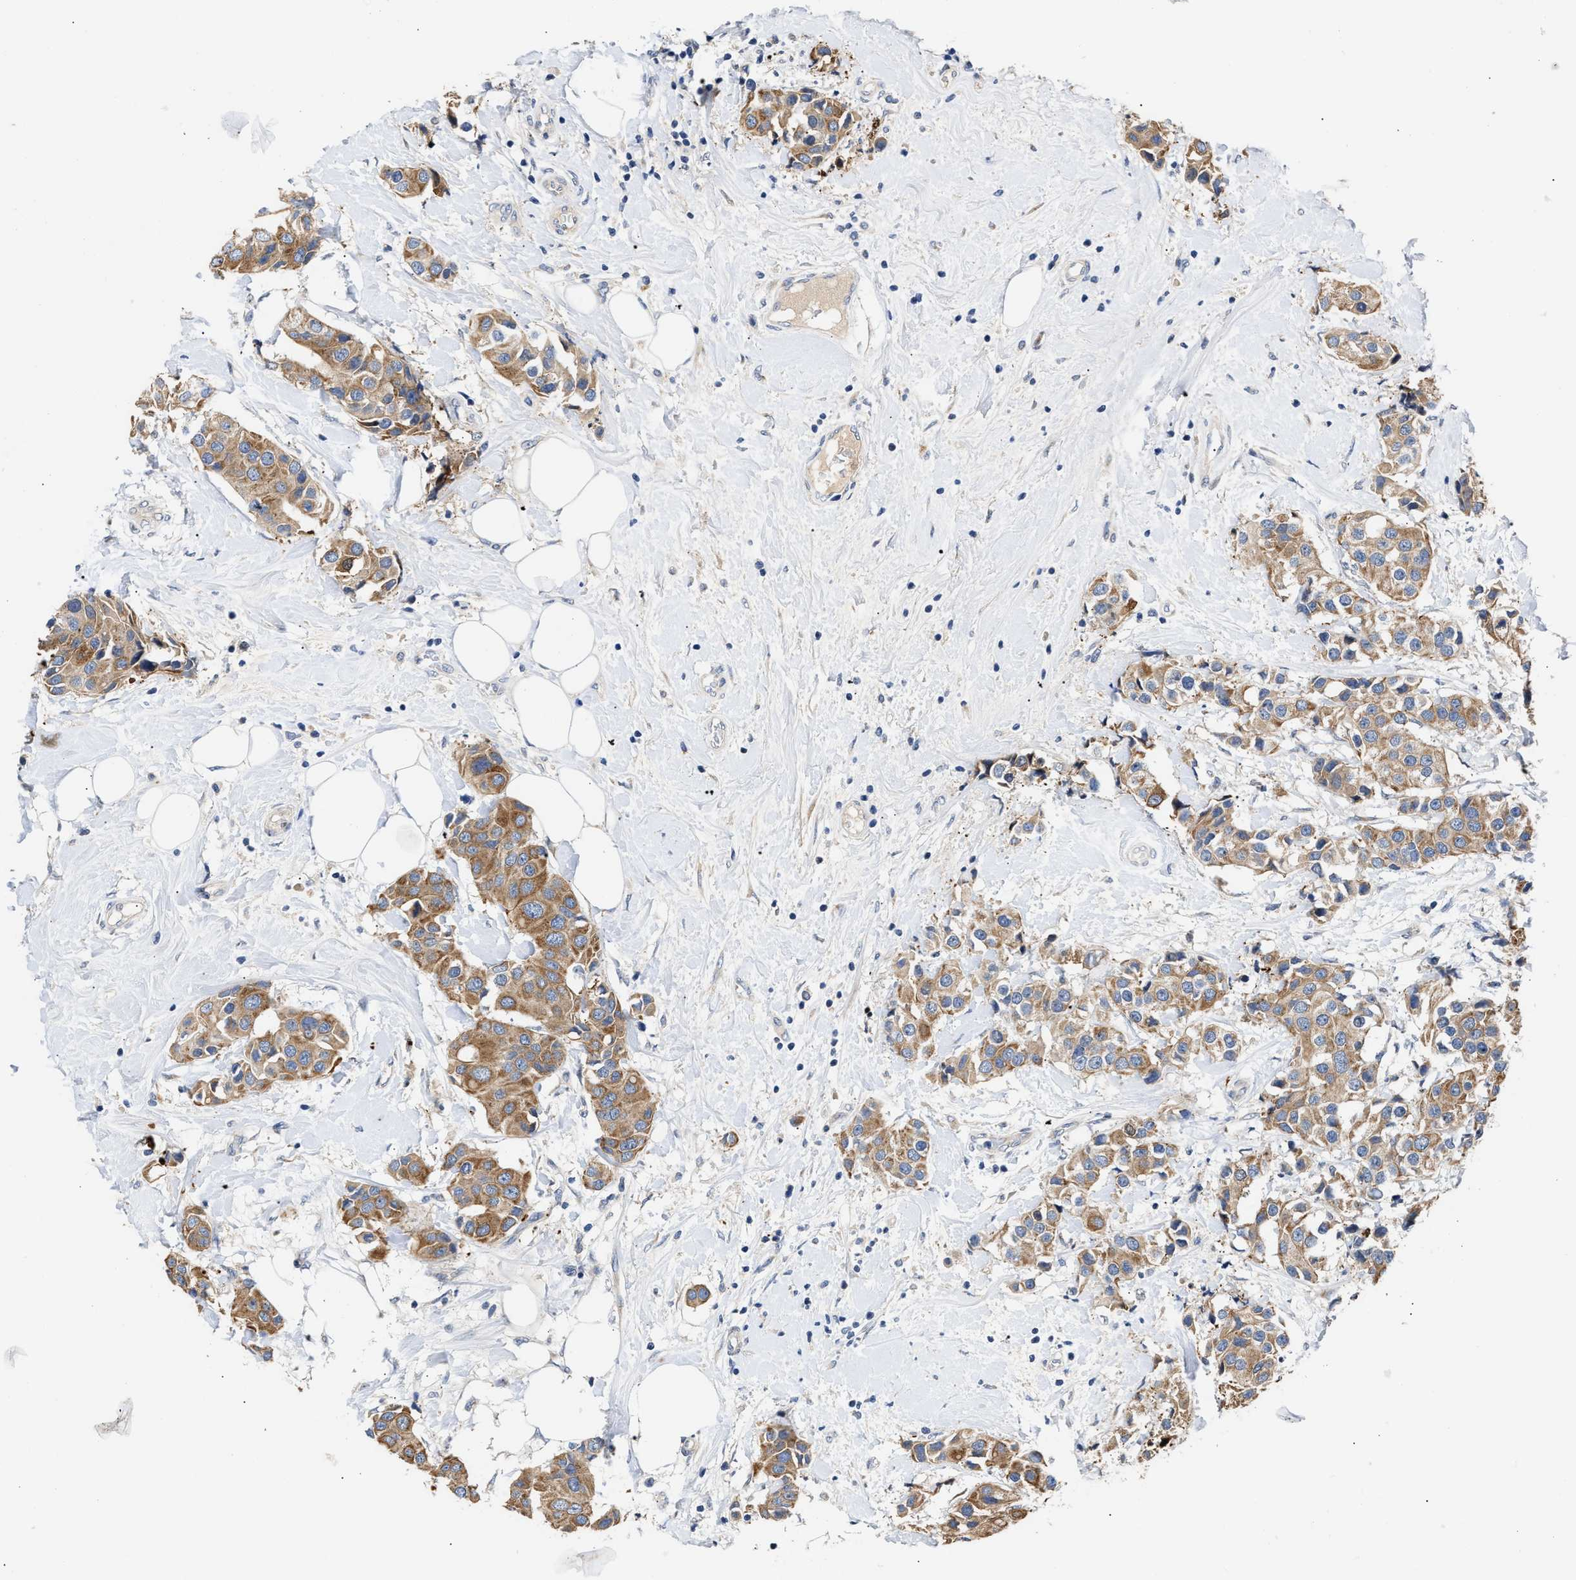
{"staining": {"intensity": "moderate", "quantity": "25%-75%", "location": "cytoplasmic/membranous"}, "tissue": "breast cancer", "cell_type": "Tumor cells", "image_type": "cancer", "snomed": [{"axis": "morphology", "description": "Normal tissue, NOS"}, {"axis": "morphology", "description": "Duct carcinoma"}, {"axis": "topography", "description": "Breast"}], "caption": "This is an image of immunohistochemistry staining of breast cancer, which shows moderate staining in the cytoplasmic/membranous of tumor cells.", "gene": "CCDC146", "patient": {"sex": "female", "age": 39}}